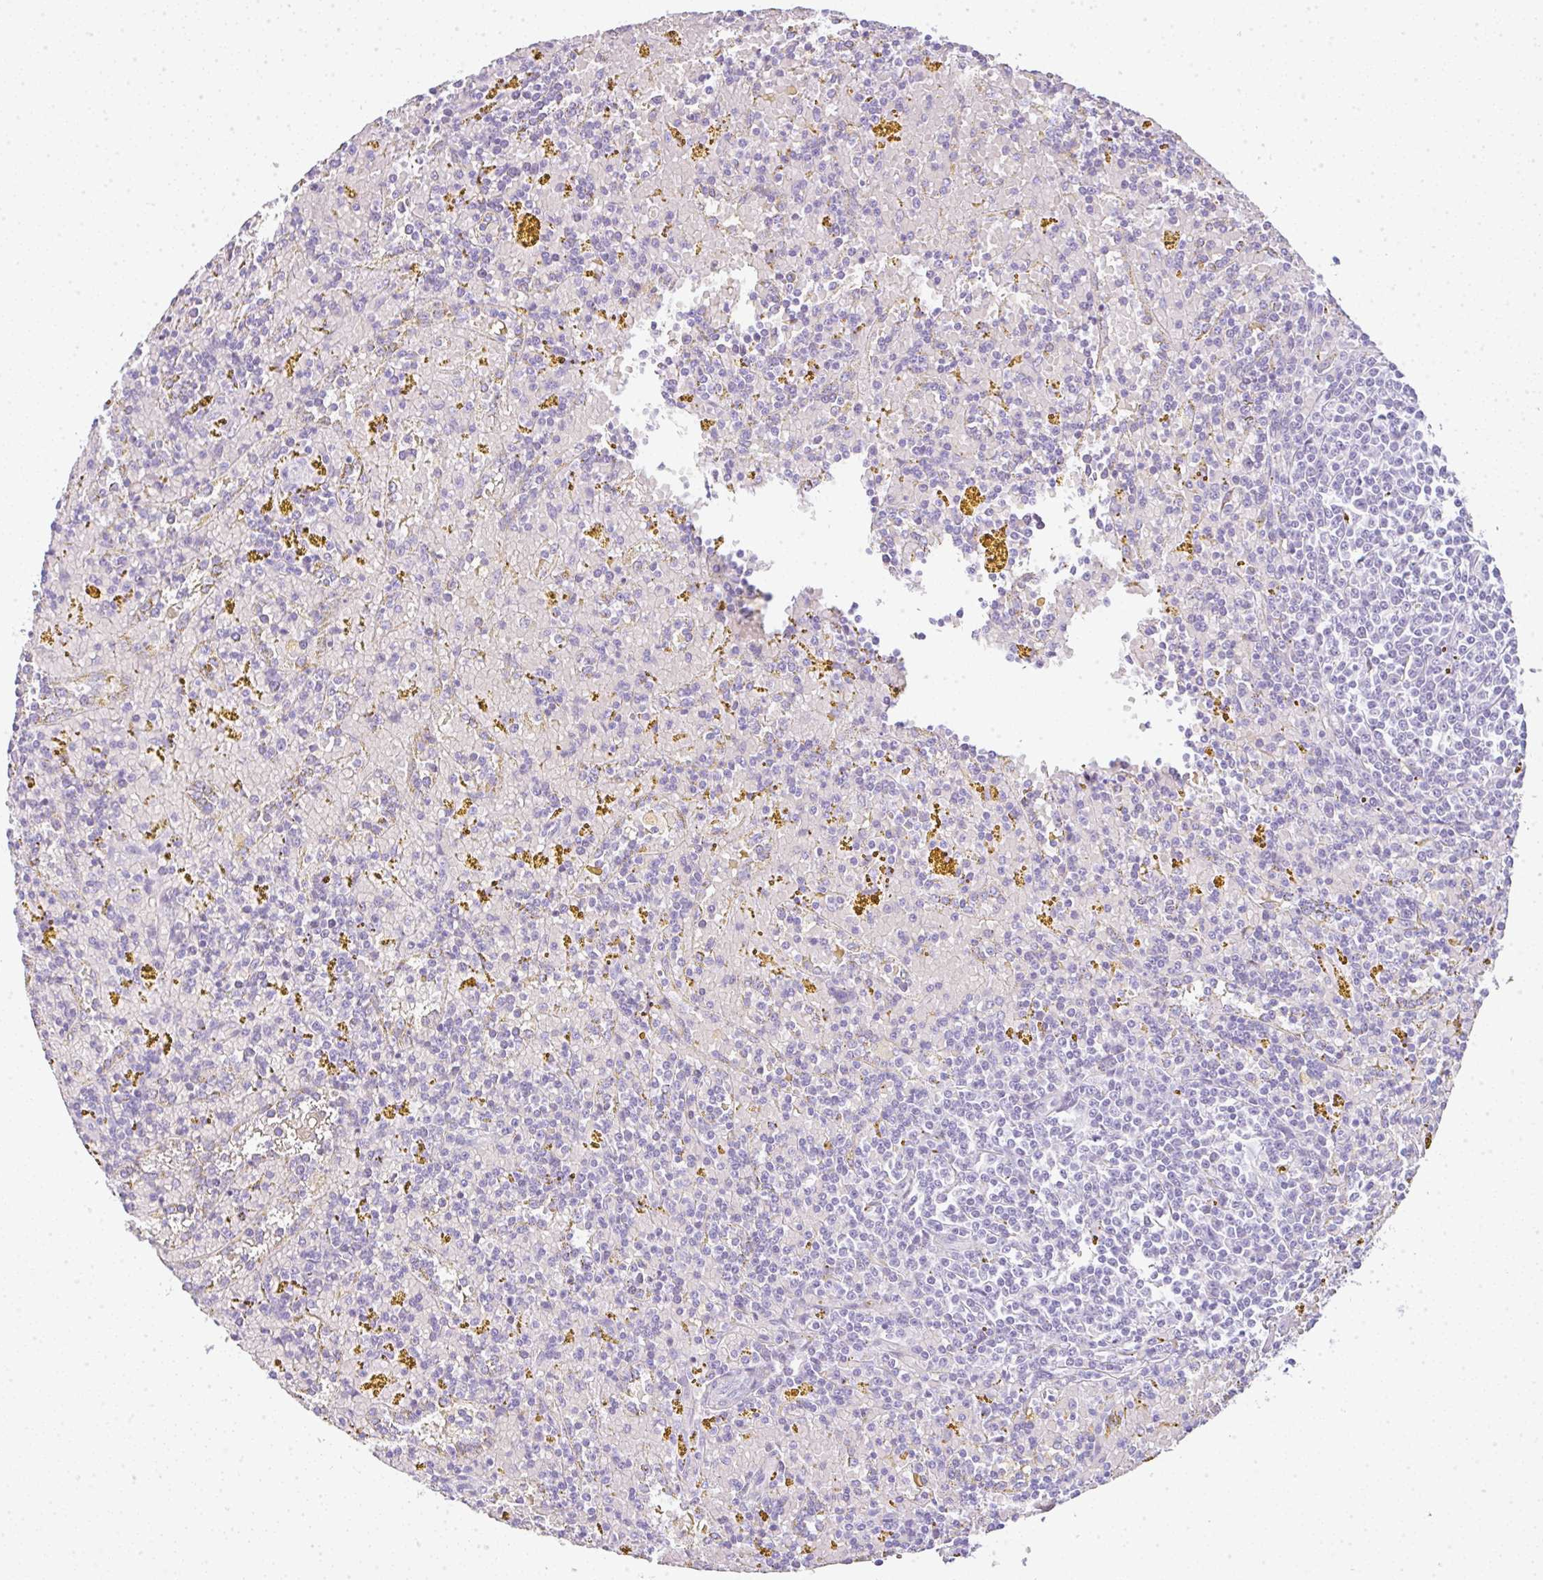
{"staining": {"intensity": "negative", "quantity": "none", "location": "none"}, "tissue": "lymphoma", "cell_type": "Tumor cells", "image_type": "cancer", "snomed": [{"axis": "morphology", "description": "Malignant lymphoma, non-Hodgkin's type, Low grade"}, {"axis": "topography", "description": "Spleen"}, {"axis": "topography", "description": "Lymph node"}], "caption": "Image shows no protein staining in tumor cells of lymphoma tissue.", "gene": "LPAR4", "patient": {"sex": "female", "age": 66}}